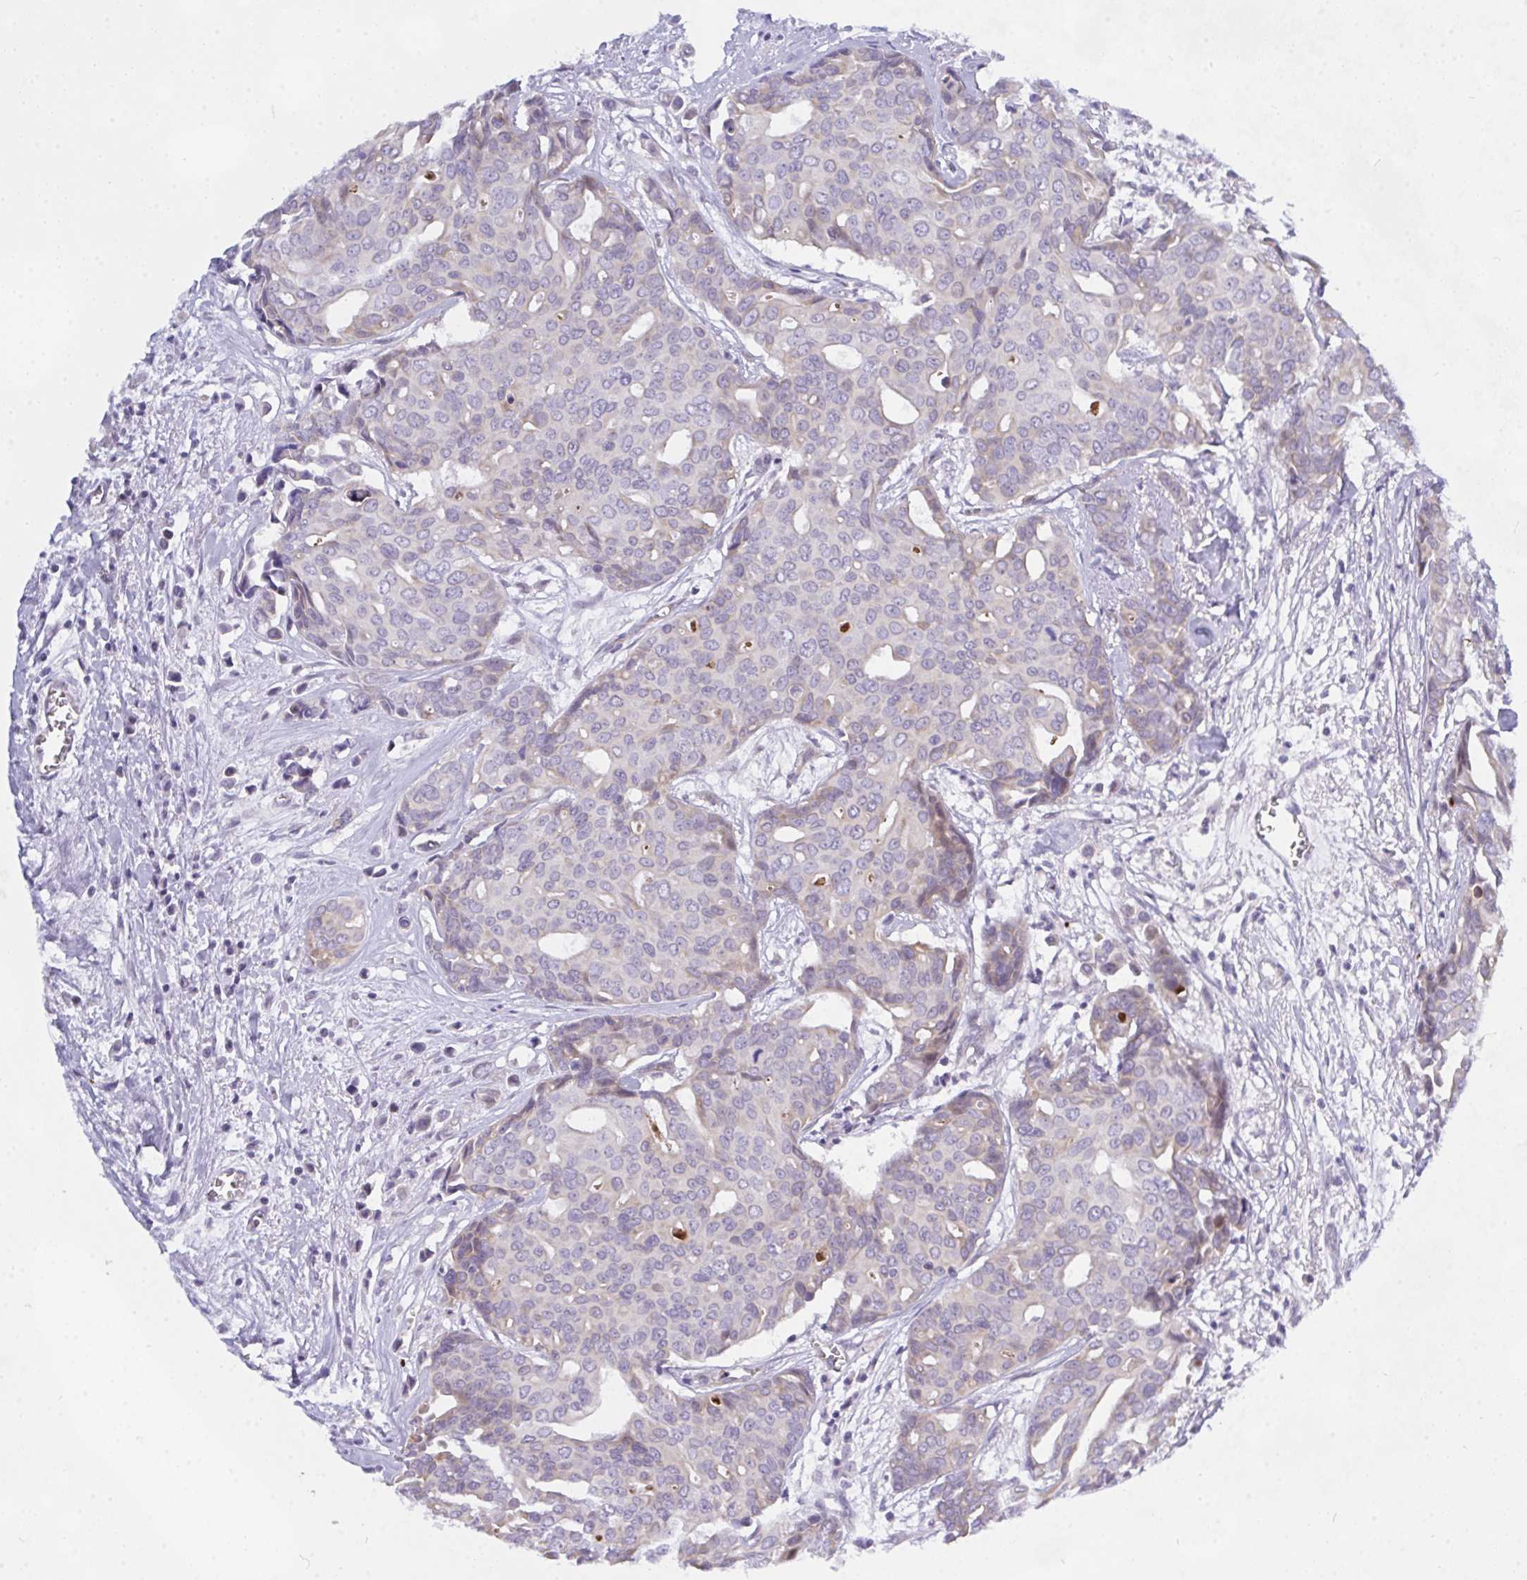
{"staining": {"intensity": "weak", "quantity": "<25%", "location": "cytoplasmic/membranous"}, "tissue": "breast cancer", "cell_type": "Tumor cells", "image_type": "cancer", "snomed": [{"axis": "morphology", "description": "Duct carcinoma"}, {"axis": "topography", "description": "Breast"}], "caption": "There is no significant expression in tumor cells of breast cancer.", "gene": "NFXL1", "patient": {"sex": "female", "age": 54}}